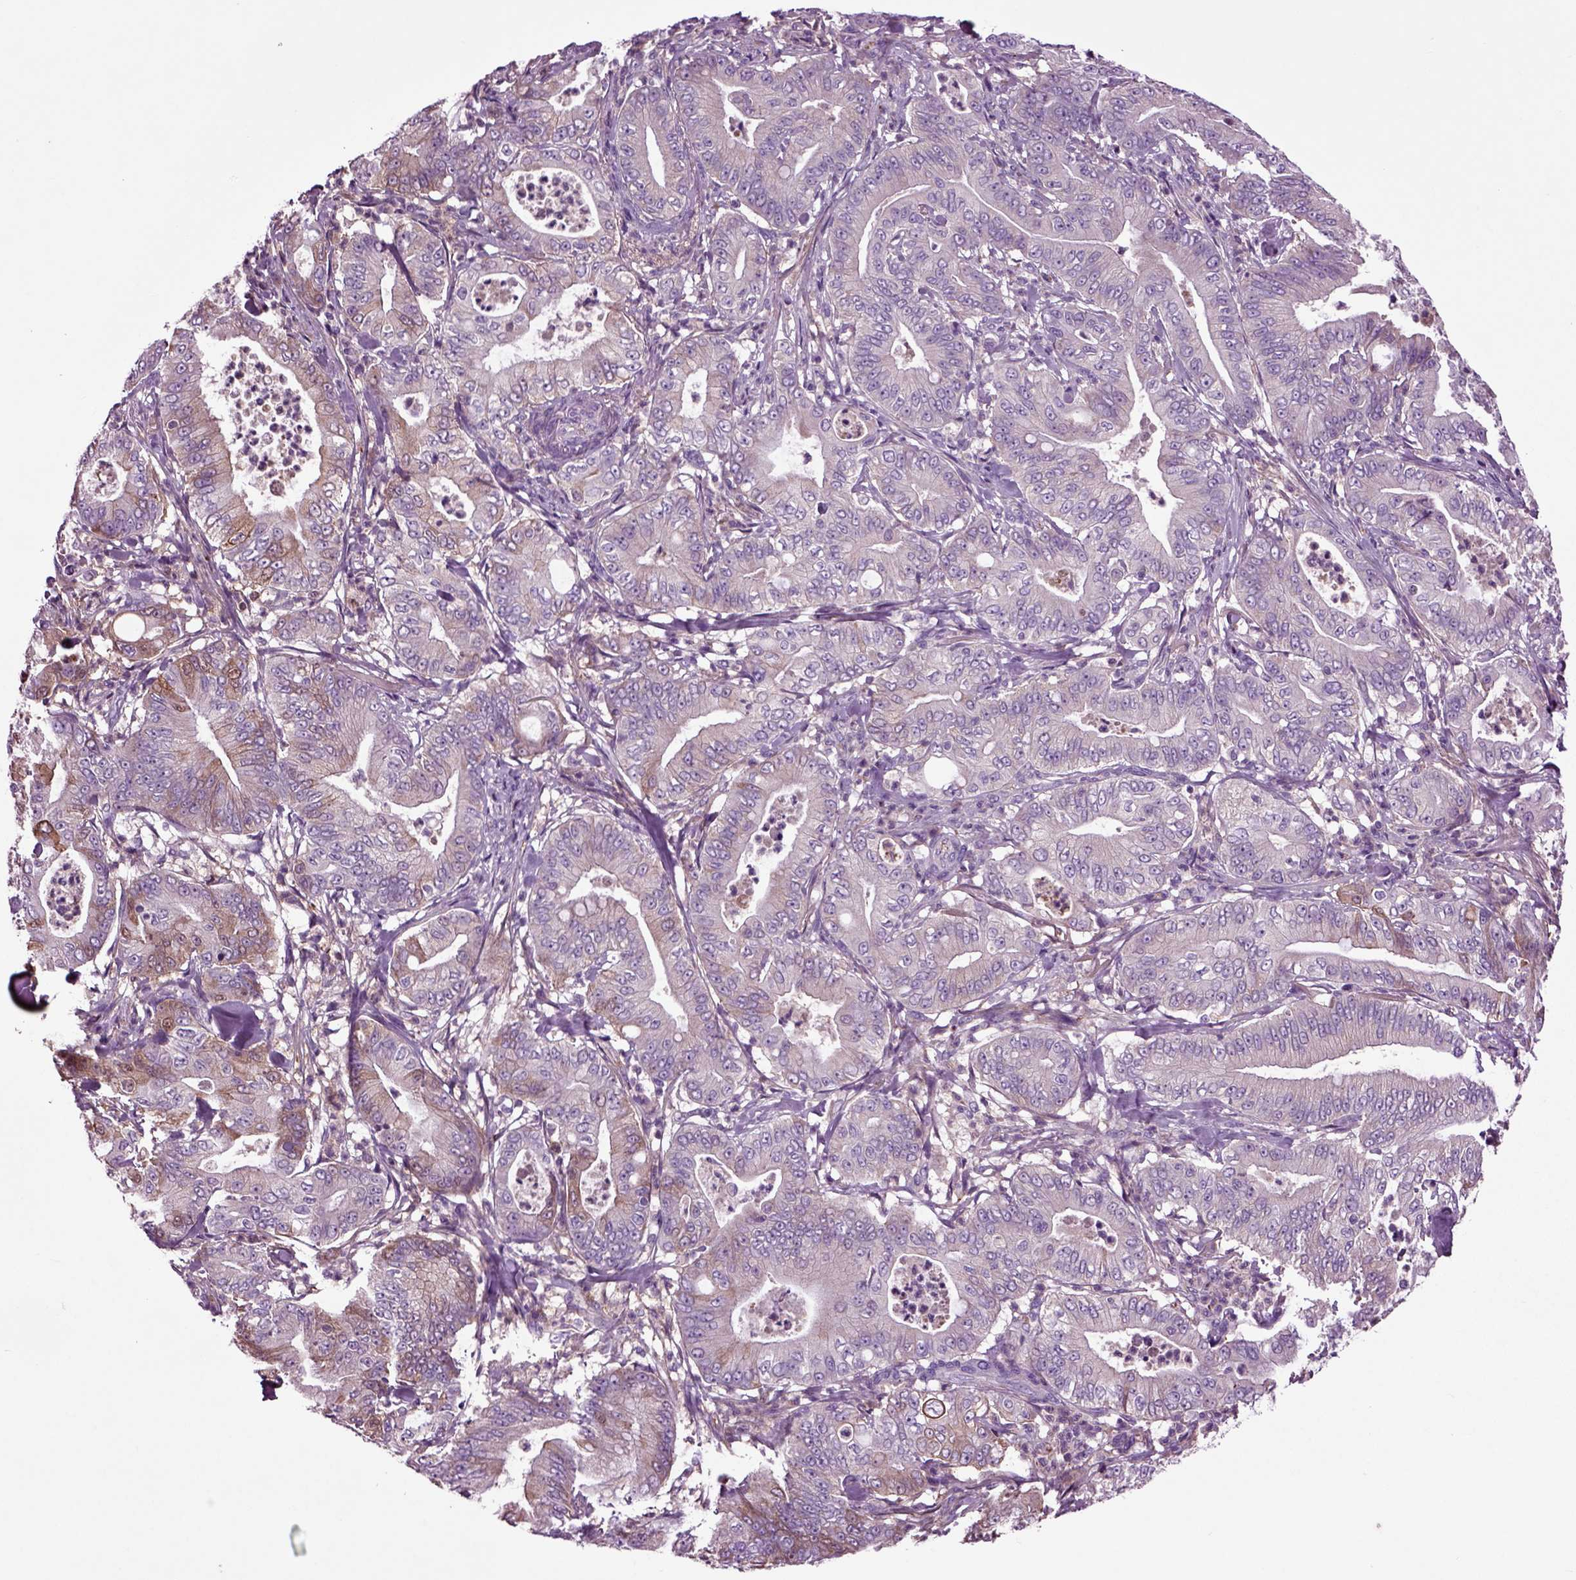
{"staining": {"intensity": "moderate", "quantity": "<25%", "location": "cytoplasmic/membranous"}, "tissue": "pancreatic cancer", "cell_type": "Tumor cells", "image_type": "cancer", "snomed": [{"axis": "morphology", "description": "Adenocarcinoma, NOS"}, {"axis": "topography", "description": "Pancreas"}], "caption": "Immunohistochemistry (IHC) photomicrograph of neoplastic tissue: pancreatic cancer (adenocarcinoma) stained using immunohistochemistry (IHC) demonstrates low levels of moderate protein expression localized specifically in the cytoplasmic/membranous of tumor cells, appearing as a cytoplasmic/membranous brown color.", "gene": "SPON1", "patient": {"sex": "male", "age": 71}}